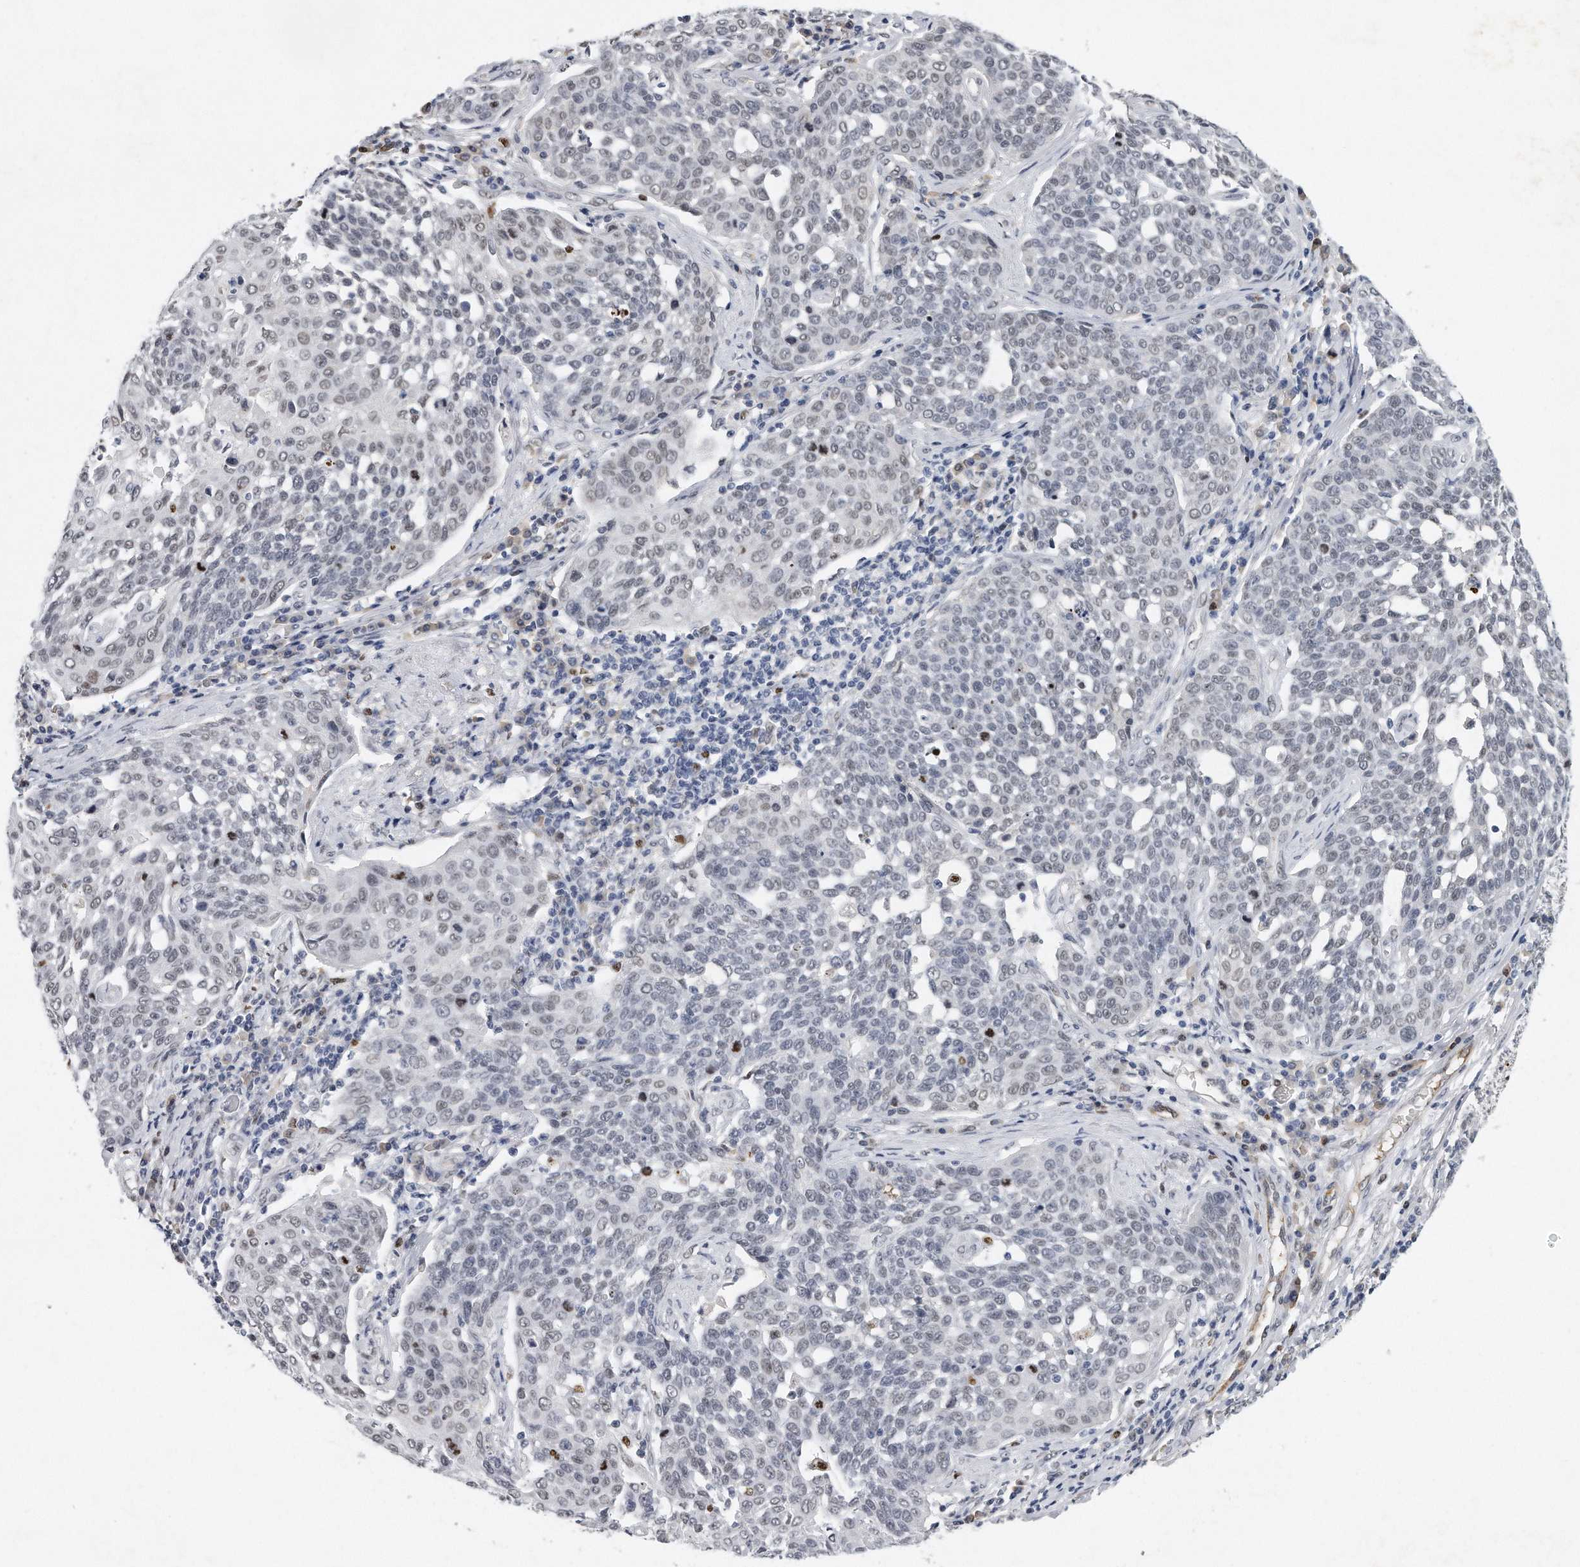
{"staining": {"intensity": "weak", "quantity": "<25%", "location": "nuclear"}, "tissue": "cervical cancer", "cell_type": "Tumor cells", "image_type": "cancer", "snomed": [{"axis": "morphology", "description": "Squamous cell carcinoma, NOS"}, {"axis": "topography", "description": "Cervix"}], "caption": "The micrograph exhibits no staining of tumor cells in cervical cancer (squamous cell carcinoma). (DAB immunohistochemistry visualized using brightfield microscopy, high magnification).", "gene": "CTBP2", "patient": {"sex": "female", "age": 34}}